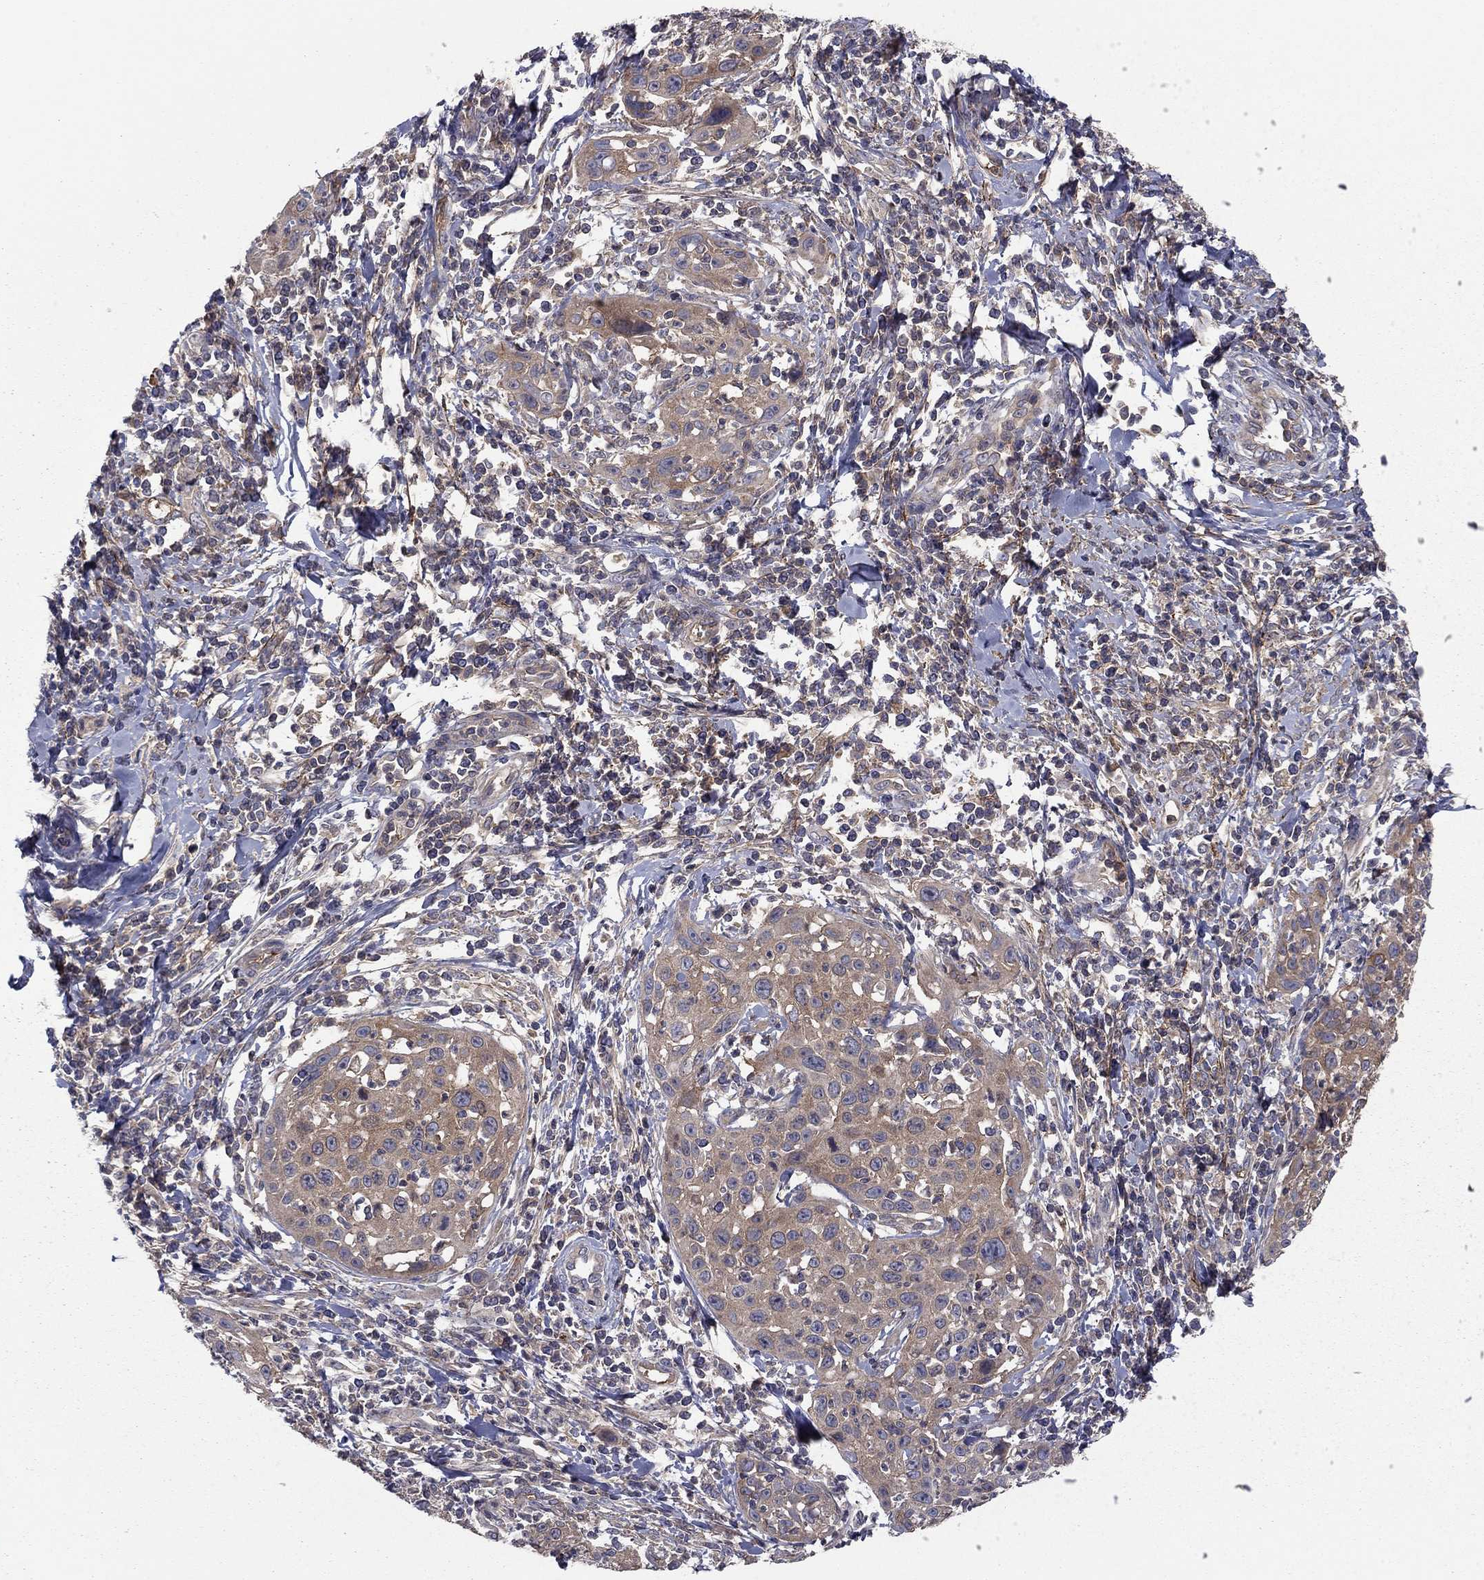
{"staining": {"intensity": "weak", "quantity": "<25%", "location": "cytoplasmic/membranous"}, "tissue": "cervical cancer", "cell_type": "Tumor cells", "image_type": "cancer", "snomed": [{"axis": "morphology", "description": "Squamous cell carcinoma, NOS"}, {"axis": "topography", "description": "Cervix"}], "caption": "An immunohistochemistry micrograph of cervical cancer is shown. There is no staining in tumor cells of cervical cancer.", "gene": "RNF123", "patient": {"sex": "female", "age": 26}}